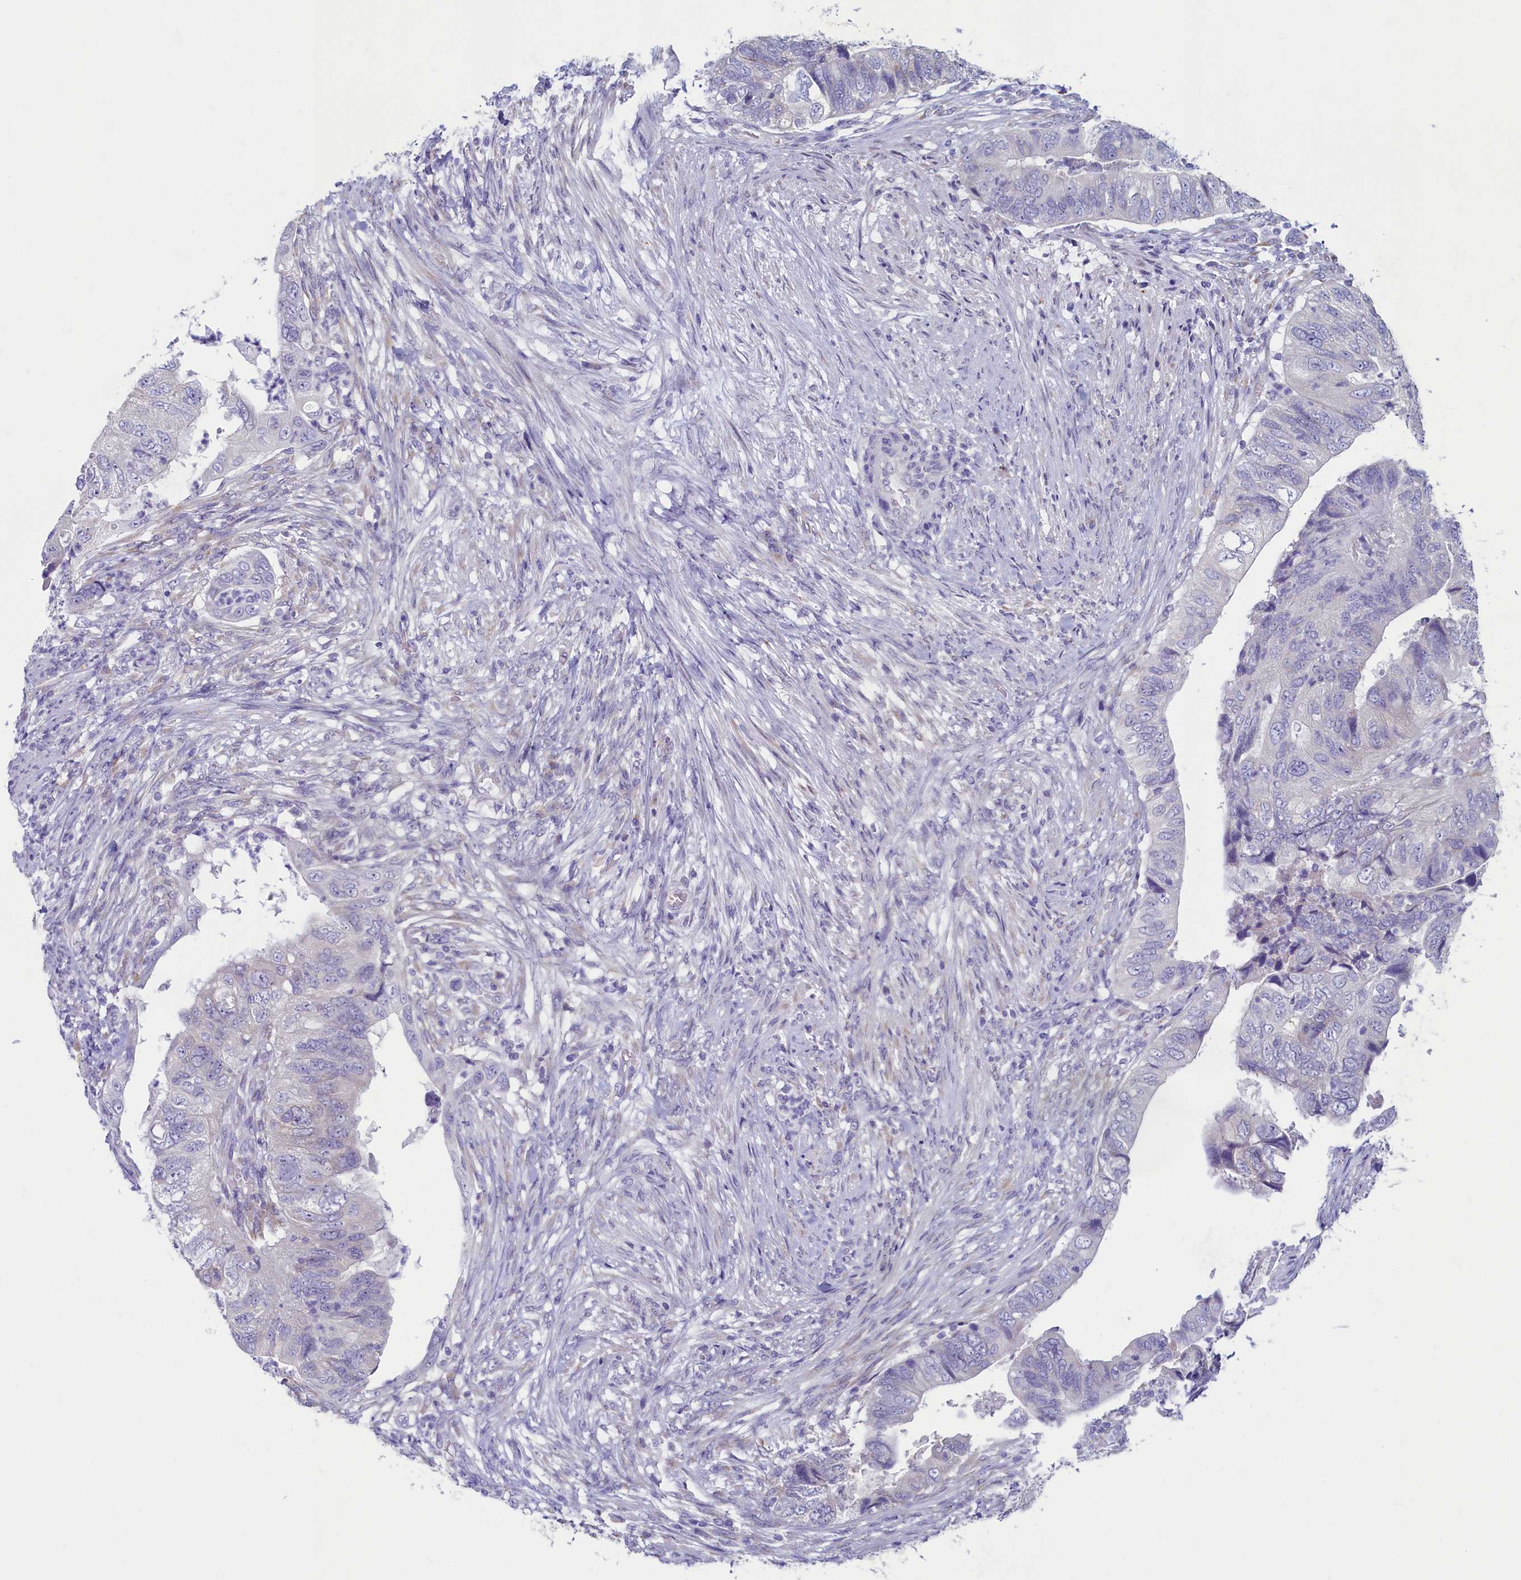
{"staining": {"intensity": "negative", "quantity": "none", "location": "none"}, "tissue": "colorectal cancer", "cell_type": "Tumor cells", "image_type": "cancer", "snomed": [{"axis": "morphology", "description": "Adenocarcinoma, NOS"}, {"axis": "topography", "description": "Rectum"}], "caption": "Immunohistochemistry of human colorectal adenocarcinoma demonstrates no staining in tumor cells. (Brightfield microscopy of DAB immunohistochemistry at high magnification).", "gene": "SKA3", "patient": {"sex": "male", "age": 63}}